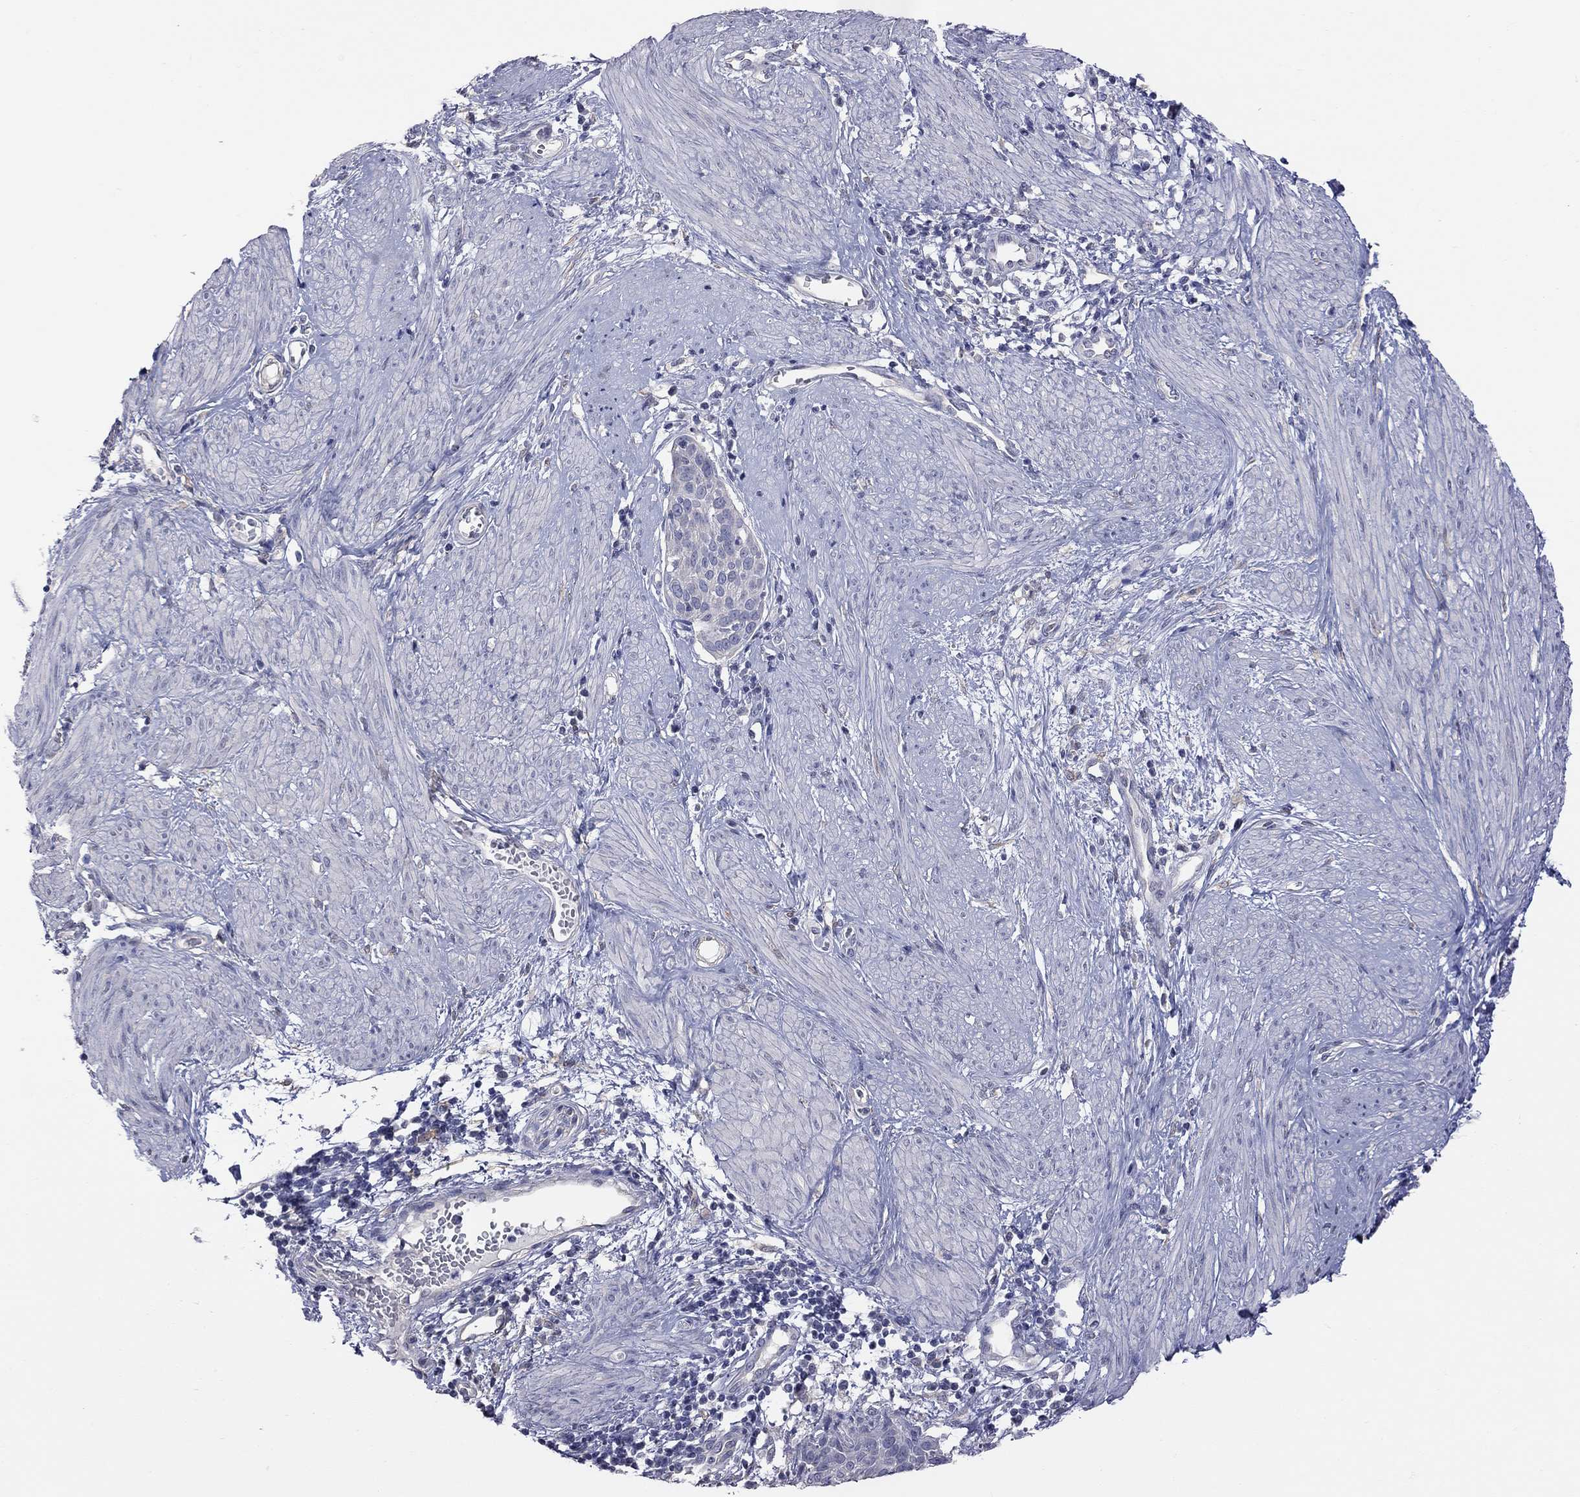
{"staining": {"intensity": "negative", "quantity": "none", "location": "none"}, "tissue": "cervical cancer", "cell_type": "Tumor cells", "image_type": "cancer", "snomed": [{"axis": "morphology", "description": "Squamous cell carcinoma, NOS"}, {"axis": "topography", "description": "Cervix"}], "caption": "Cervical squamous cell carcinoma was stained to show a protein in brown. There is no significant positivity in tumor cells.", "gene": "HYLS1", "patient": {"sex": "female", "age": 39}}